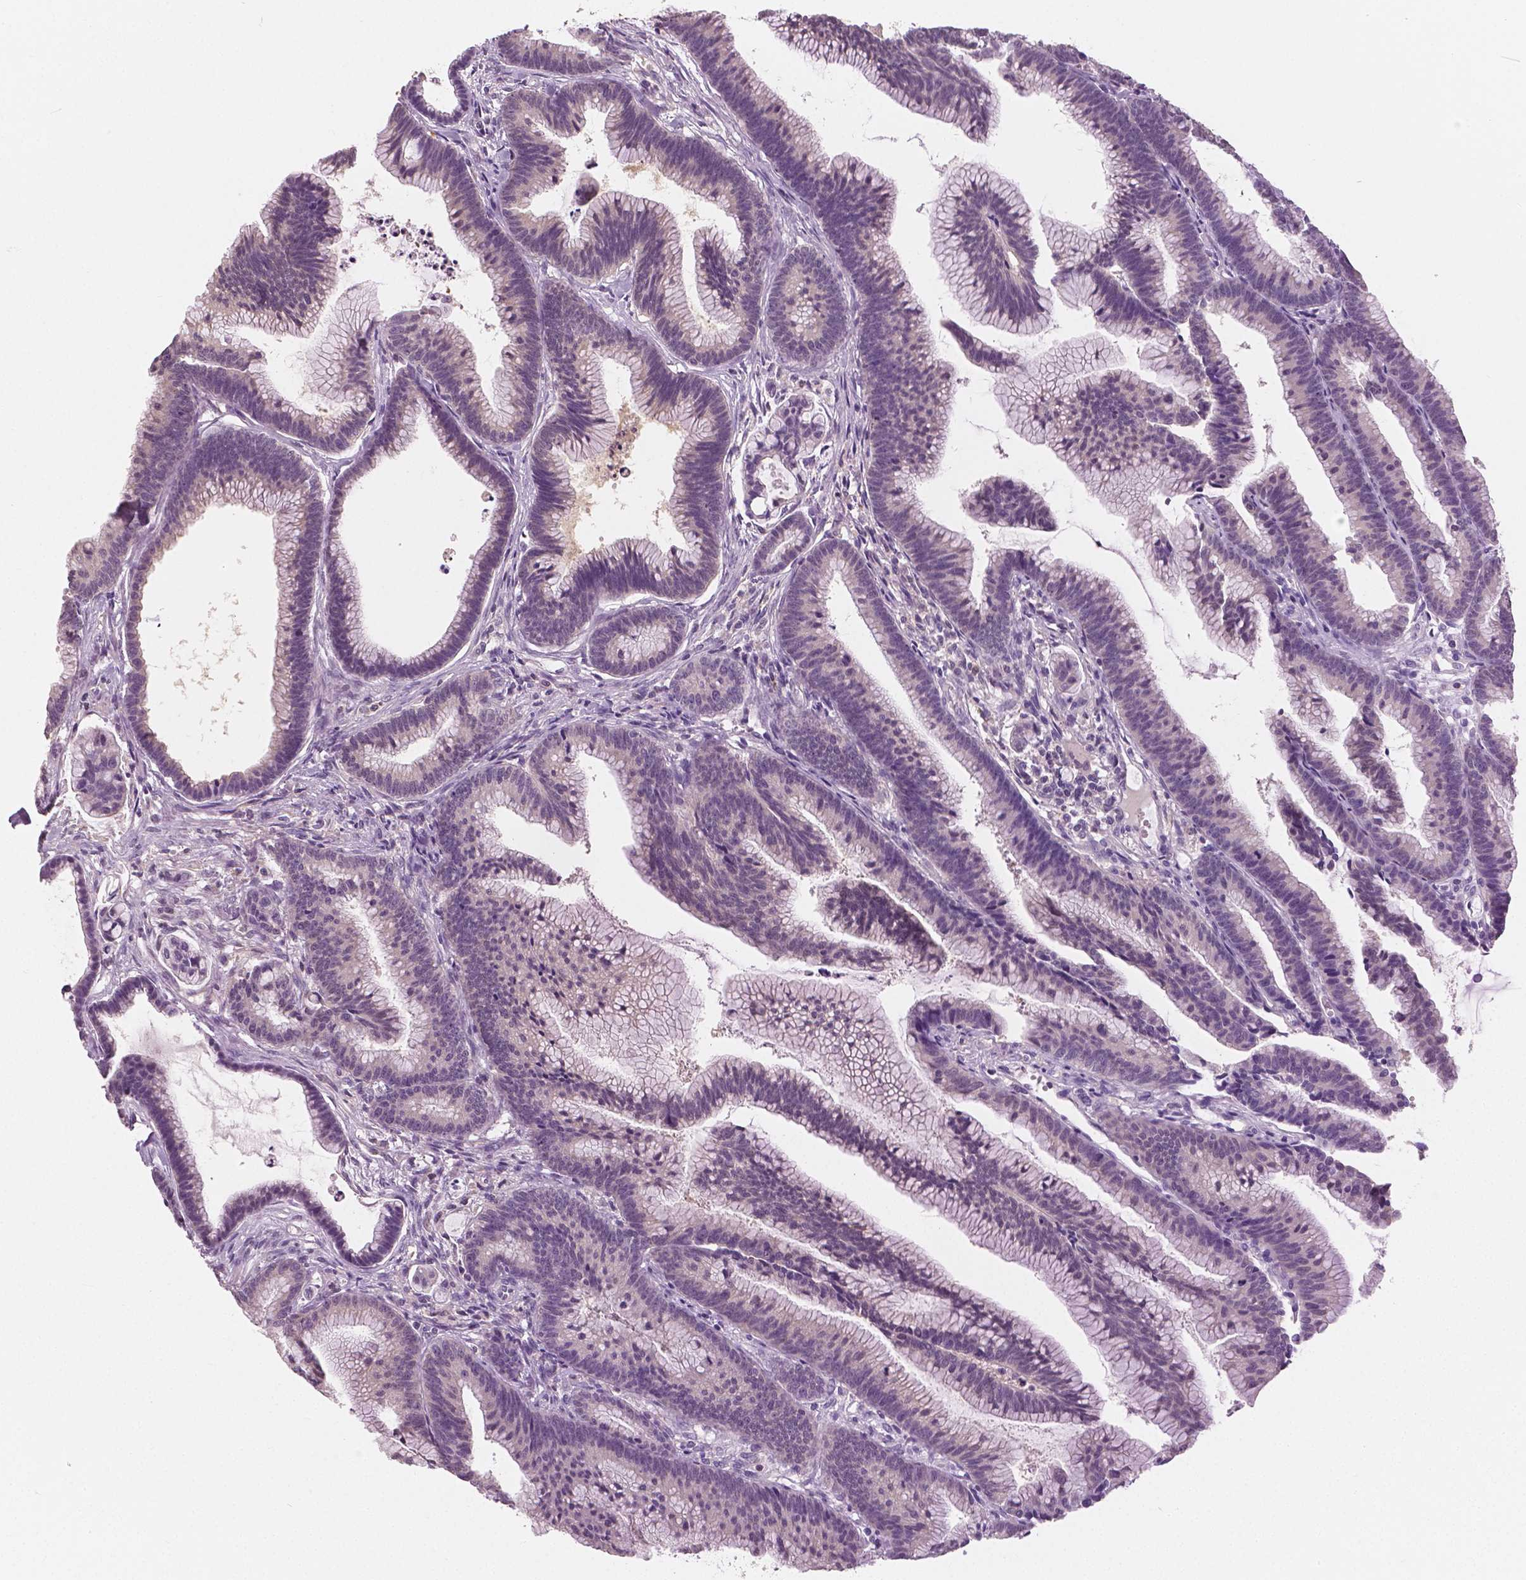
{"staining": {"intensity": "negative", "quantity": "none", "location": "none"}, "tissue": "colorectal cancer", "cell_type": "Tumor cells", "image_type": "cancer", "snomed": [{"axis": "morphology", "description": "Adenocarcinoma, NOS"}, {"axis": "topography", "description": "Colon"}], "caption": "Colorectal cancer stained for a protein using IHC reveals no expression tumor cells.", "gene": "GALM", "patient": {"sex": "female", "age": 78}}